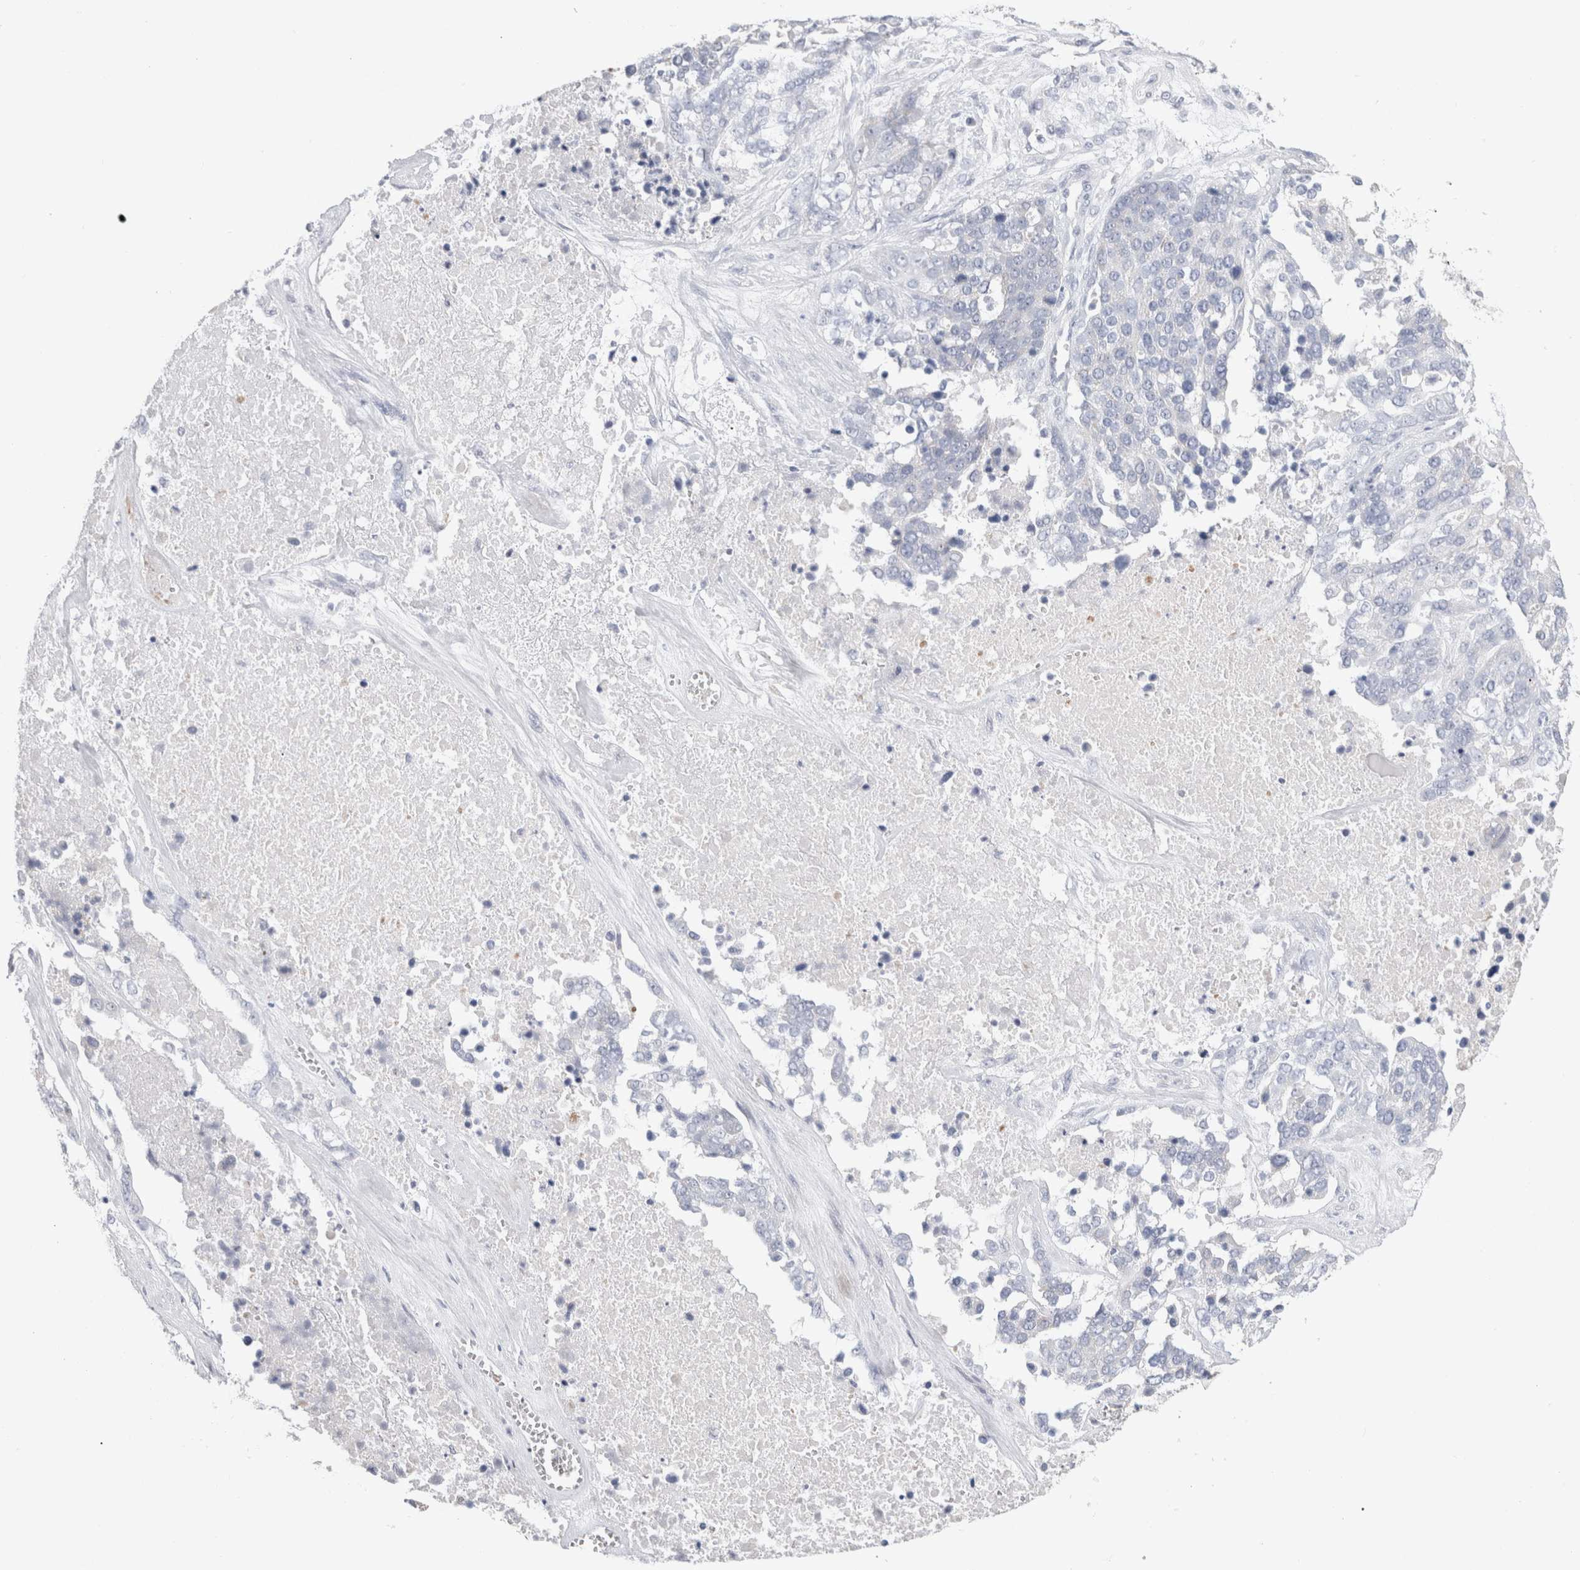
{"staining": {"intensity": "negative", "quantity": "none", "location": "none"}, "tissue": "ovarian cancer", "cell_type": "Tumor cells", "image_type": "cancer", "snomed": [{"axis": "morphology", "description": "Cystadenocarcinoma, serous, NOS"}, {"axis": "topography", "description": "Ovary"}], "caption": "Serous cystadenocarcinoma (ovarian) was stained to show a protein in brown. There is no significant staining in tumor cells.", "gene": "NDOR1", "patient": {"sex": "female", "age": 44}}